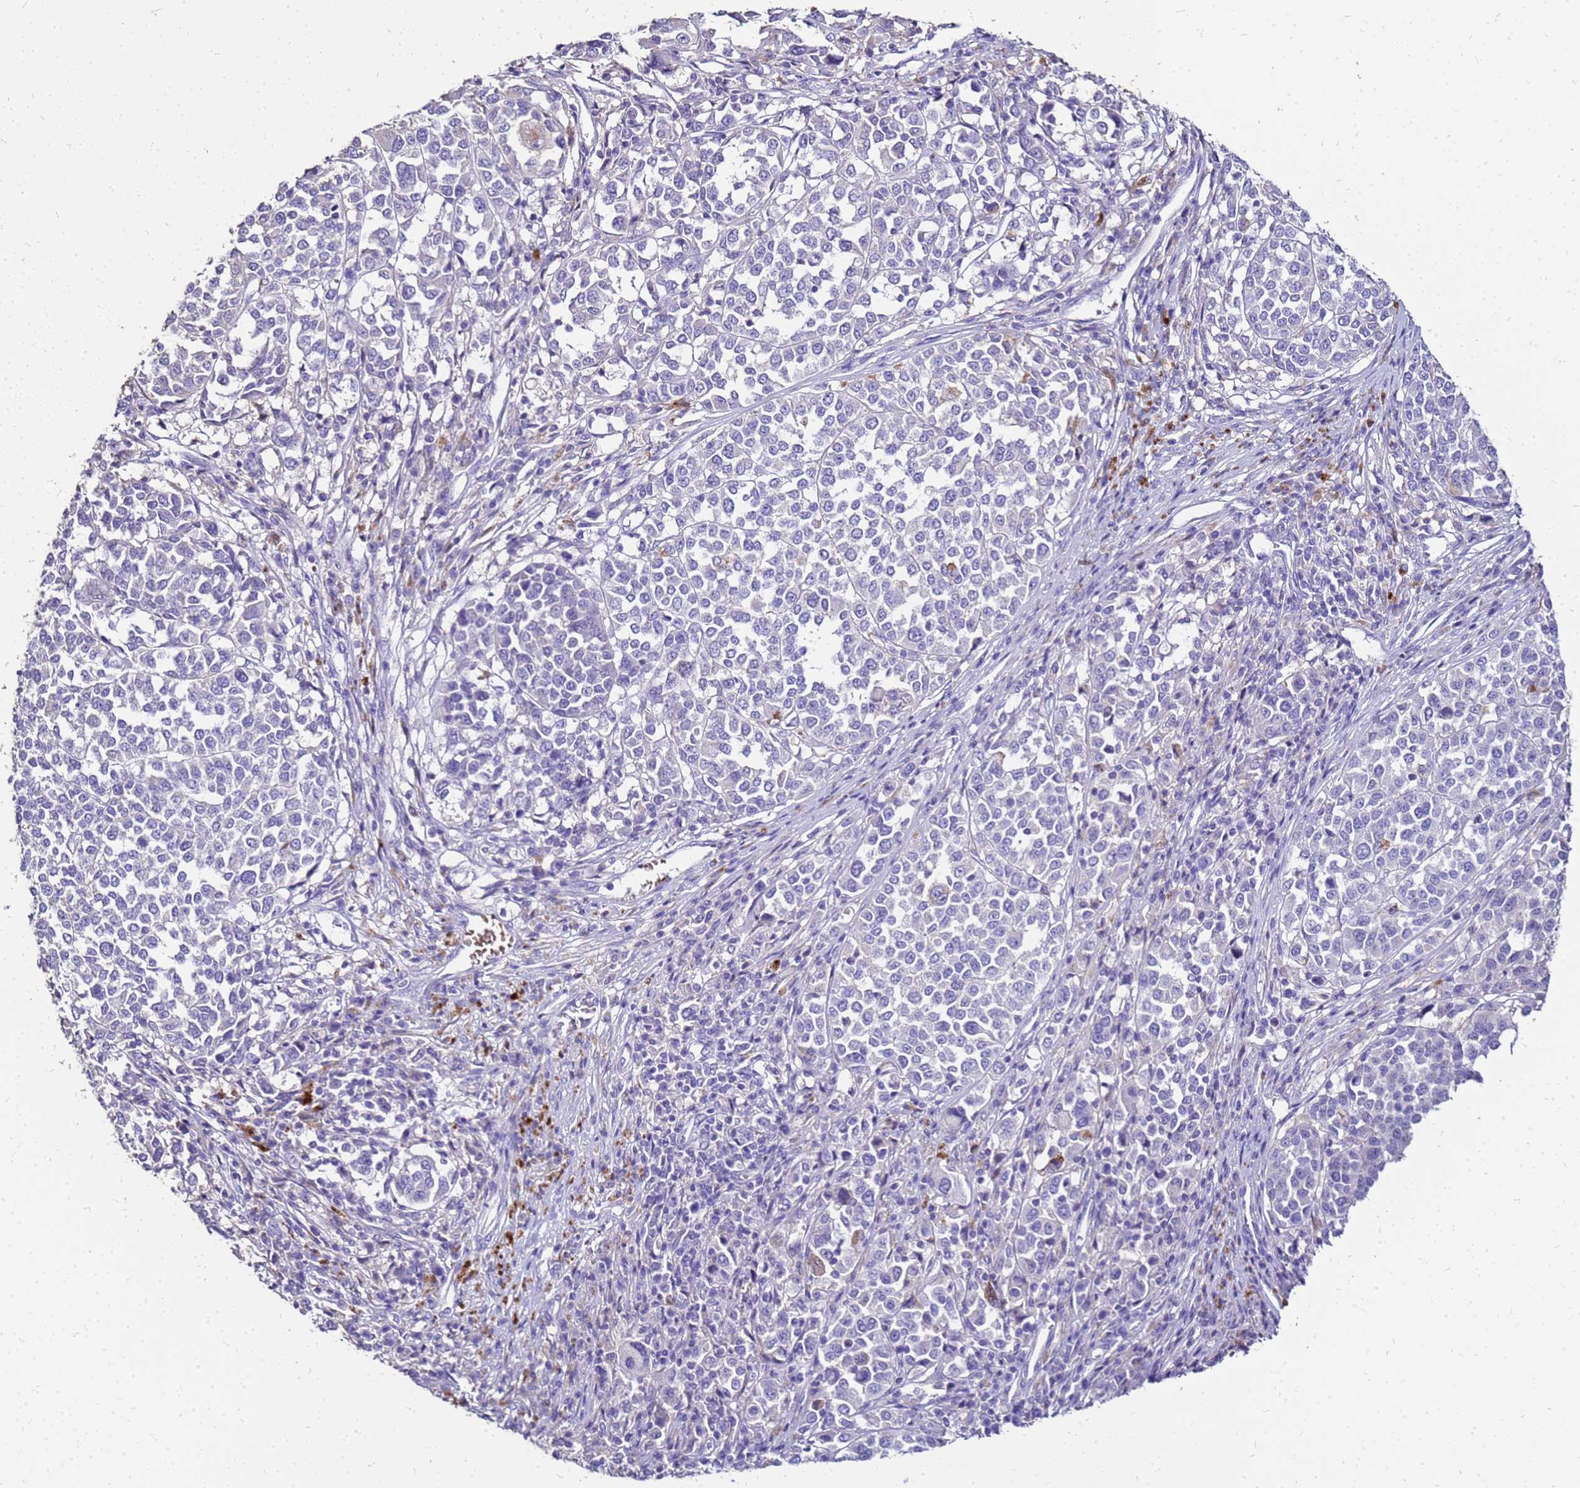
{"staining": {"intensity": "negative", "quantity": "none", "location": "none"}, "tissue": "melanoma", "cell_type": "Tumor cells", "image_type": "cancer", "snomed": [{"axis": "morphology", "description": "Malignant melanoma, Metastatic site"}, {"axis": "topography", "description": "Lymph node"}], "caption": "Photomicrograph shows no protein staining in tumor cells of melanoma tissue.", "gene": "S100A2", "patient": {"sex": "male", "age": 44}}